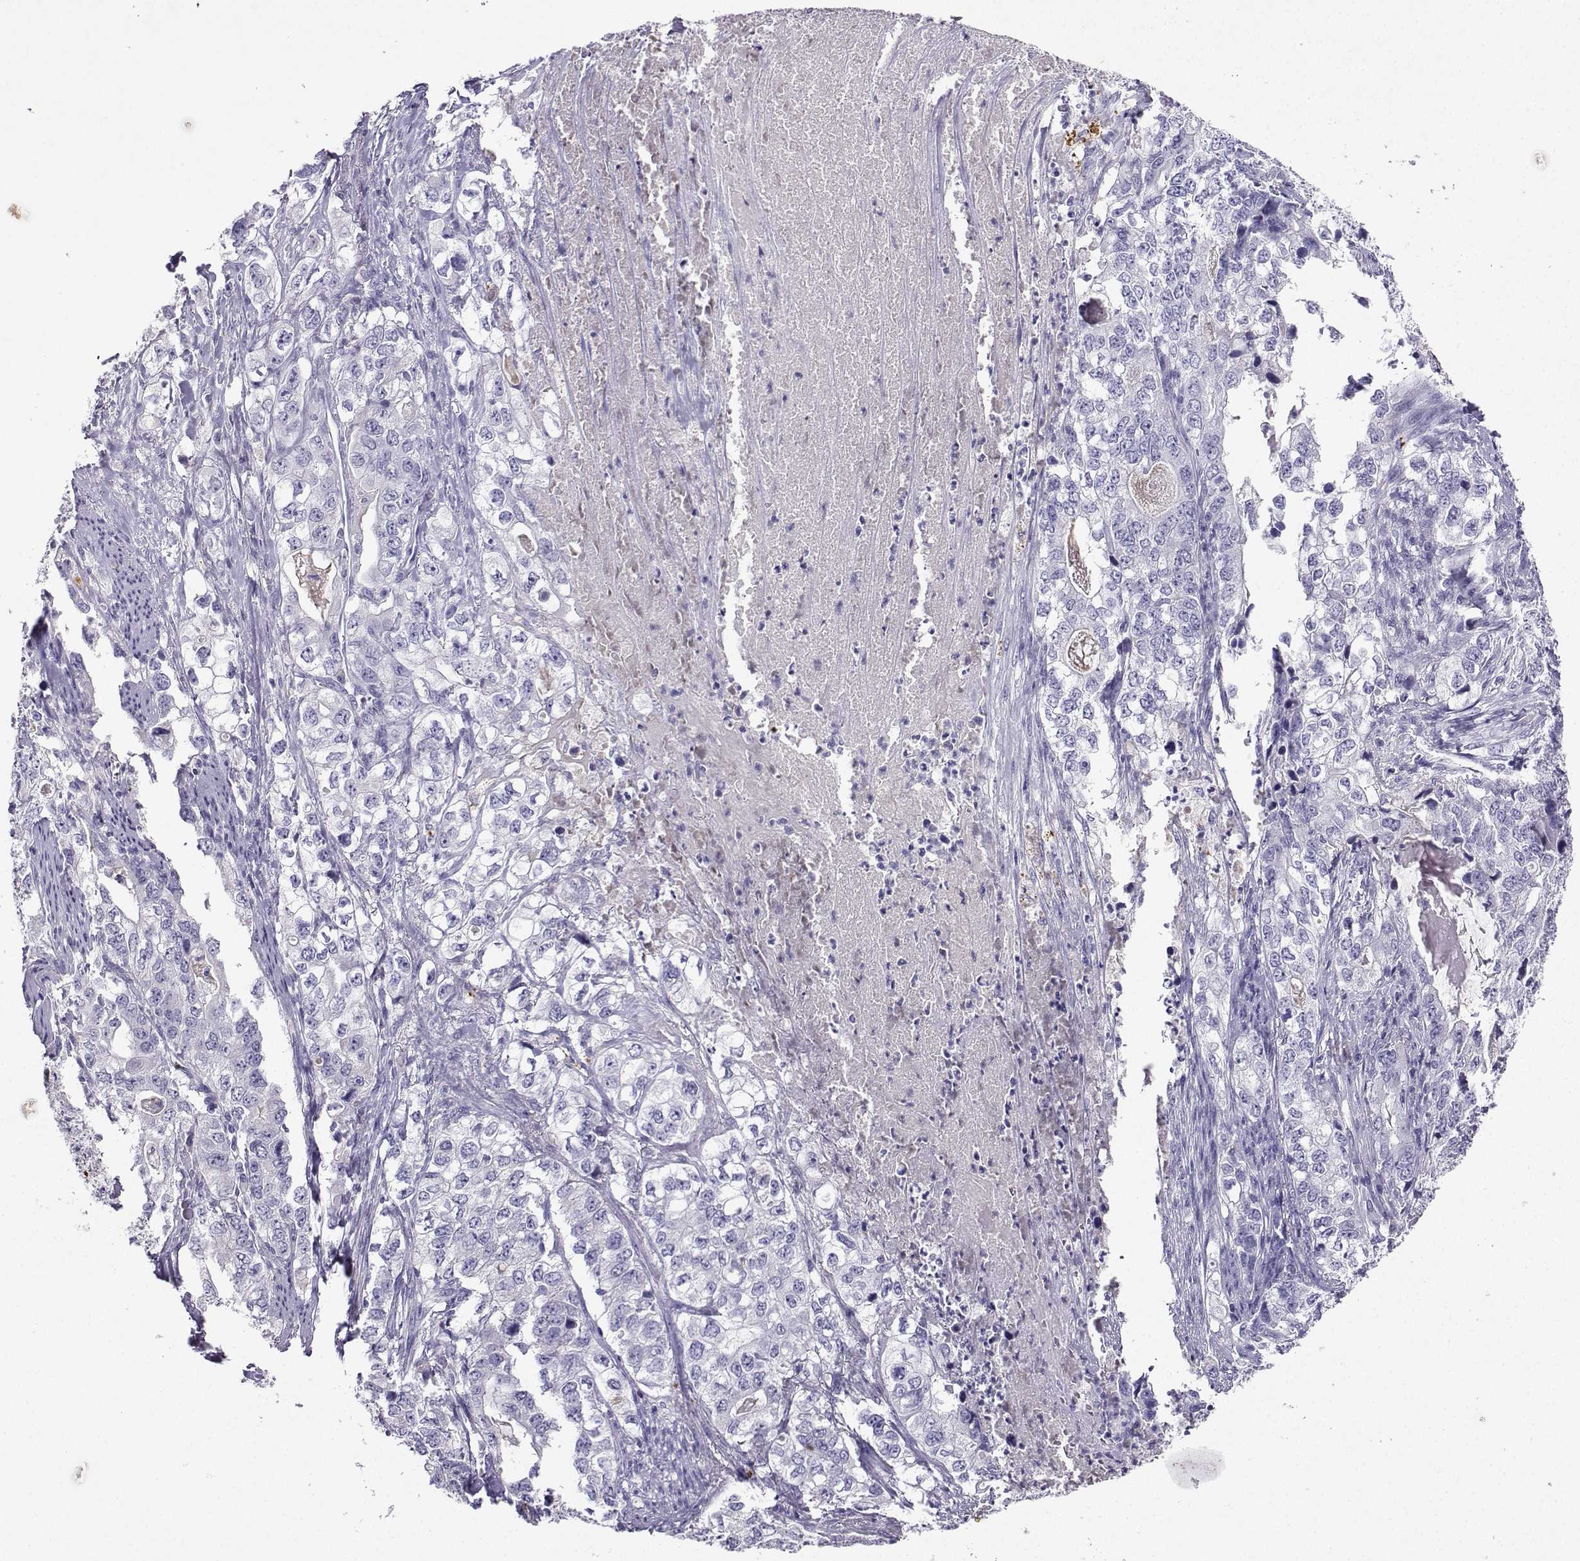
{"staining": {"intensity": "negative", "quantity": "none", "location": "none"}, "tissue": "stomach cancer", "cell_type": "Tumor cells", "image_type": "cancer", "snomed": [{"axis": "morphology", "description": "Adenocarcinoma, NOS"}, {"axis": "topography", "description": "Stomach, lower"}], "caption": "Immunohistochemistry (IHC) micrograph of neoplastic tissue: stomach cancer (adenocarcinoma) stained with DAB reveals no significant protein staining in tumor cells.", "gene": "GRIK4", "patient": {"sex": "female", "age": 72}}